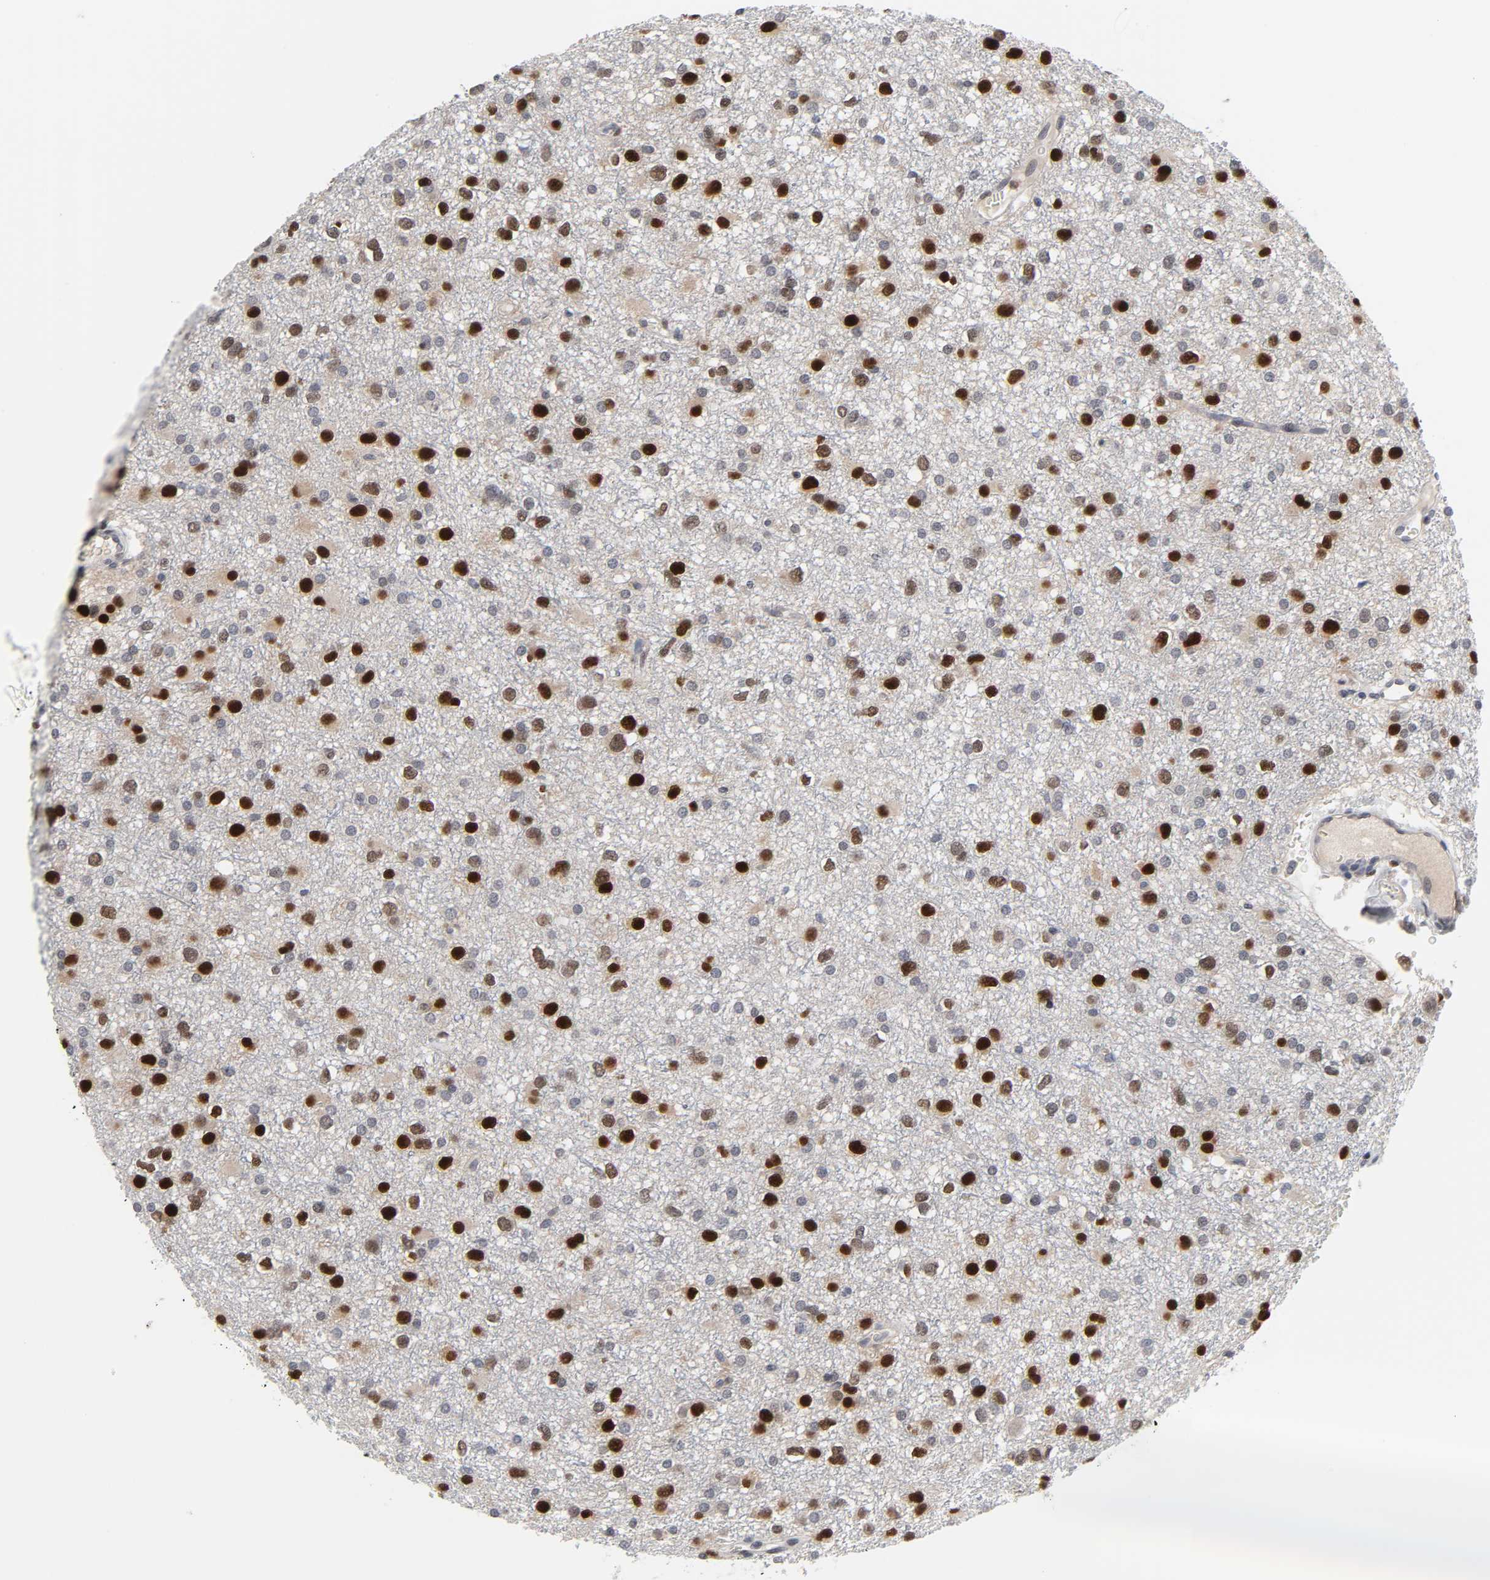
{"staining": {"intensity": "strong", "quantity": ">75%", "location": "nuclear"}, "tissue": "glioma", "cell_type": "Tumor cells", "image_type": "cancer", "snomed": [{"axis": "morphology", "description": "Glioma, malignant, Low grade"}, {"axis": "topography", "description": "Brain"}], "caption": "Malignant low-grade glioma stained with a protein marker reveals strong staining in tumor cells.", "gene": "SALL2", "patient": {"sex": "male", "age": 42}}